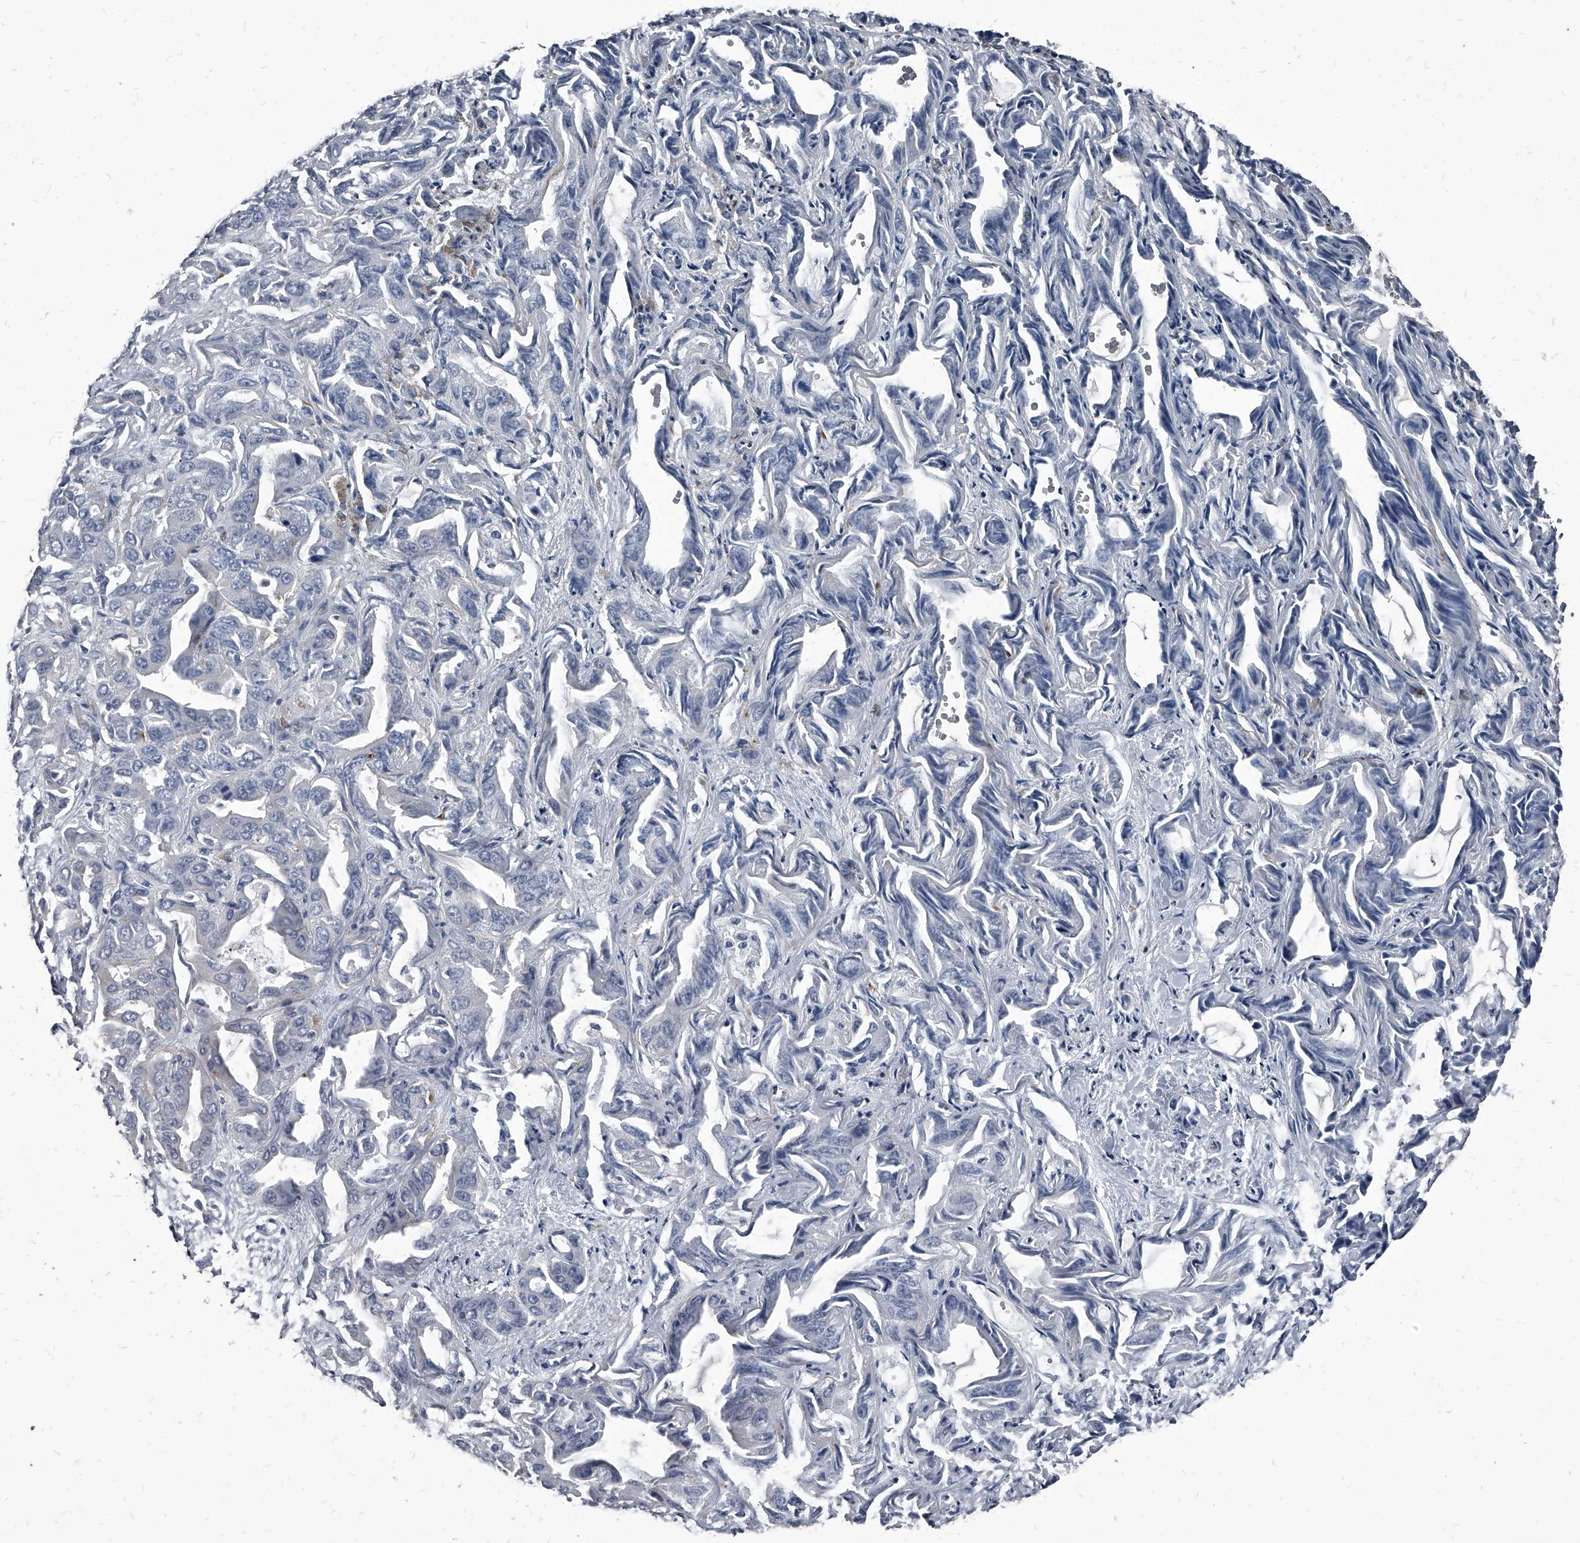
{"staining": {"intensity": "moderate", "quantity": "<25%", "location": "cytoplasmic/membranous"}, "tissue": "liver cancer", "cell_type": "Tumor cells", "image_type": "cancer", "snomed": [{"axis": "morphology", "description": "Cholangiocarcinoma"}, {"axis": "topography", "description": "Liver"}], "caption": "This is an image of immunohistochemistry (IHC) staining of cholangiocarcinoma (liver), which shows moderate staining in the cytoplasmic/membranous of tumor cells.", "gene": "PGLYRP3", "patient": {"sex": "female", "age": 52}}